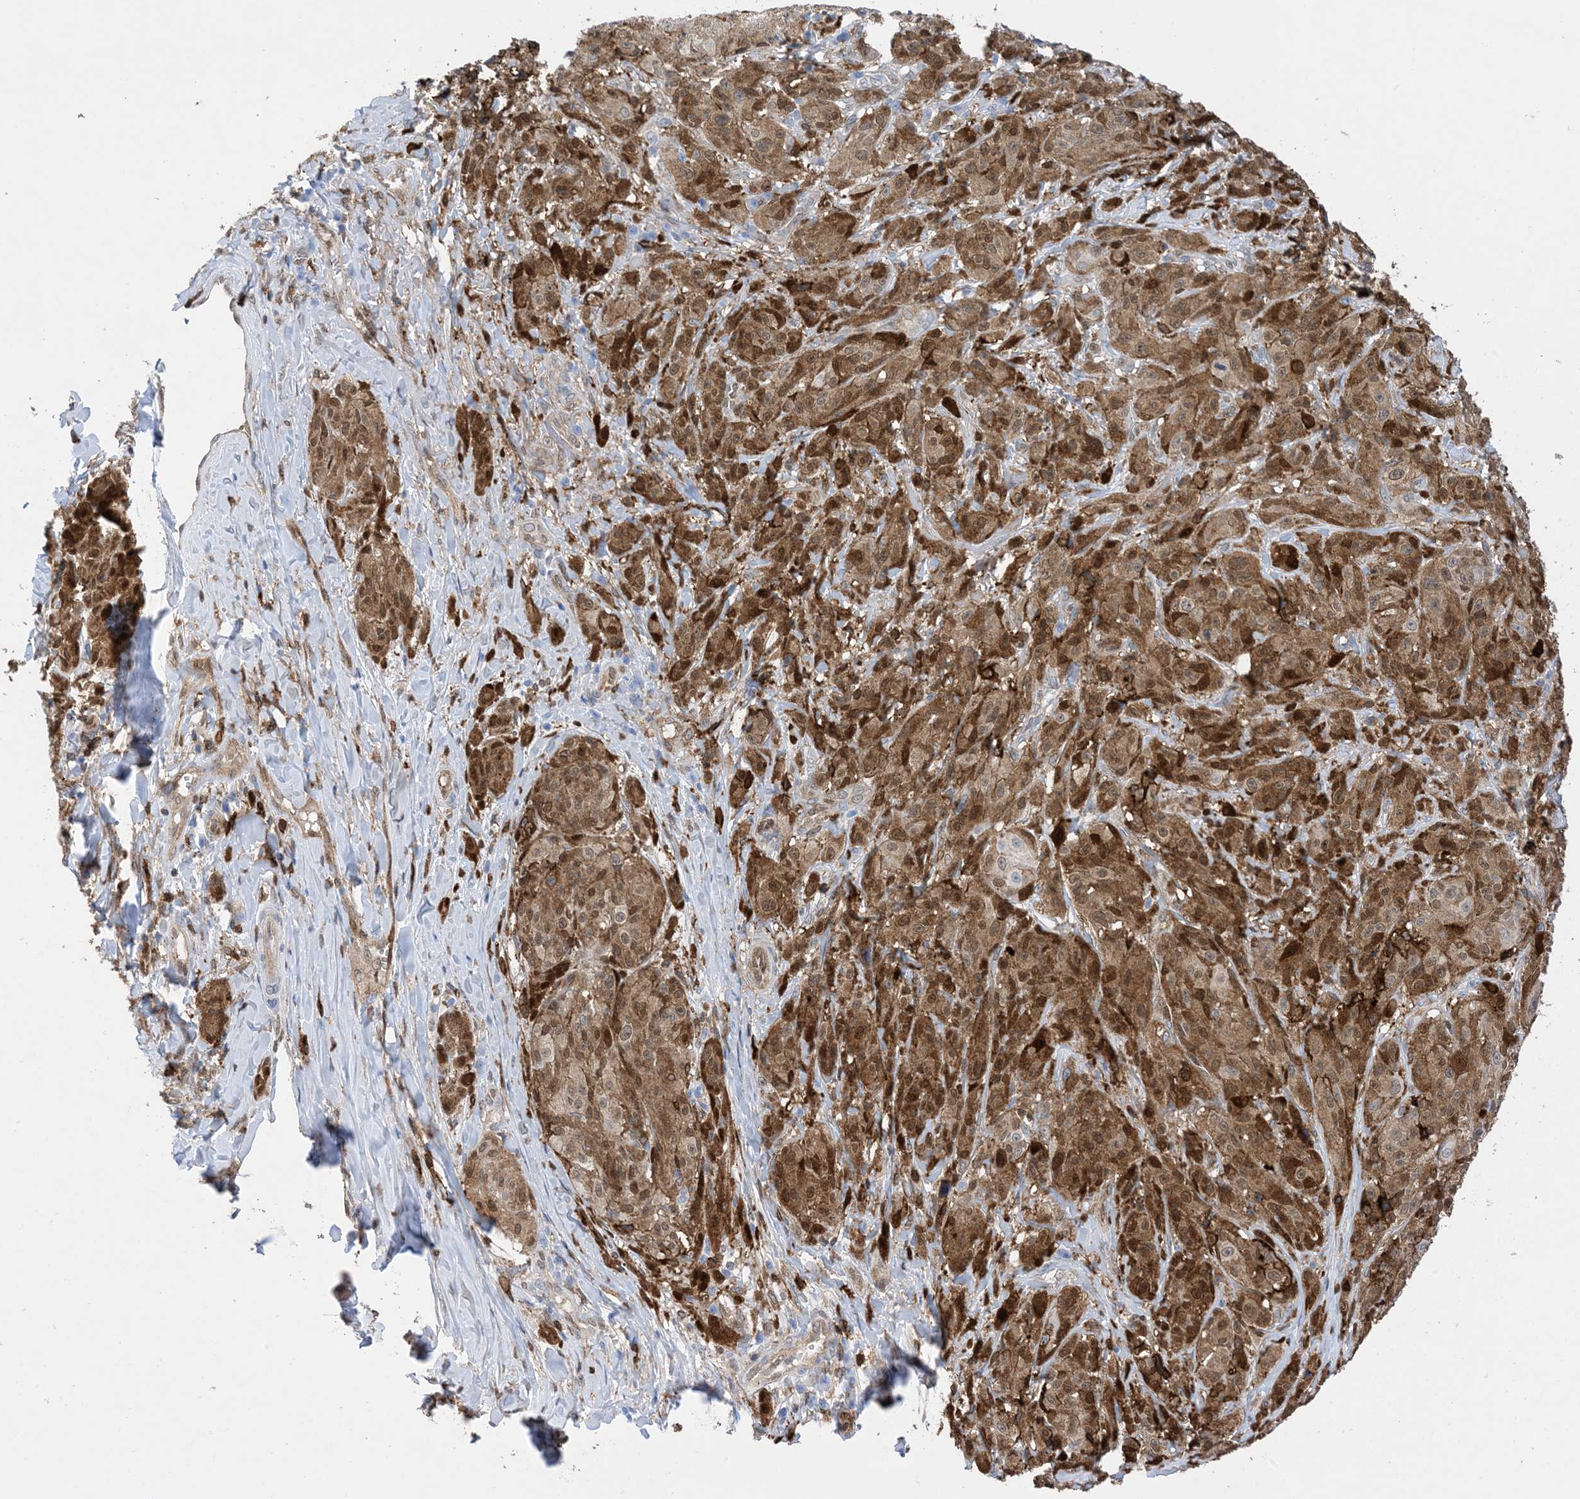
{"staining": {"intensity": "moderate", "quantity": ">75%", "location": "cytoplasmic/membranous,nuclear"}, "tissue": "melanoma", "cell_type": "Tumor cells", "image_type": "cancer", "snomed": [{"axis": "morphology", "description": "Malignant melanoma, NOS"}, {"axis": "topography", "description": "Skin"}], "caption": "This micrograph reveals immunohistochemistry (IHC) staining of melanoma, with medium moderate cytoplasmic/membranous and nuclear expression in approximately >75% of tumor cells.", "gene": "ANXA1", "patient": {"sex": "male", "age": 73}}